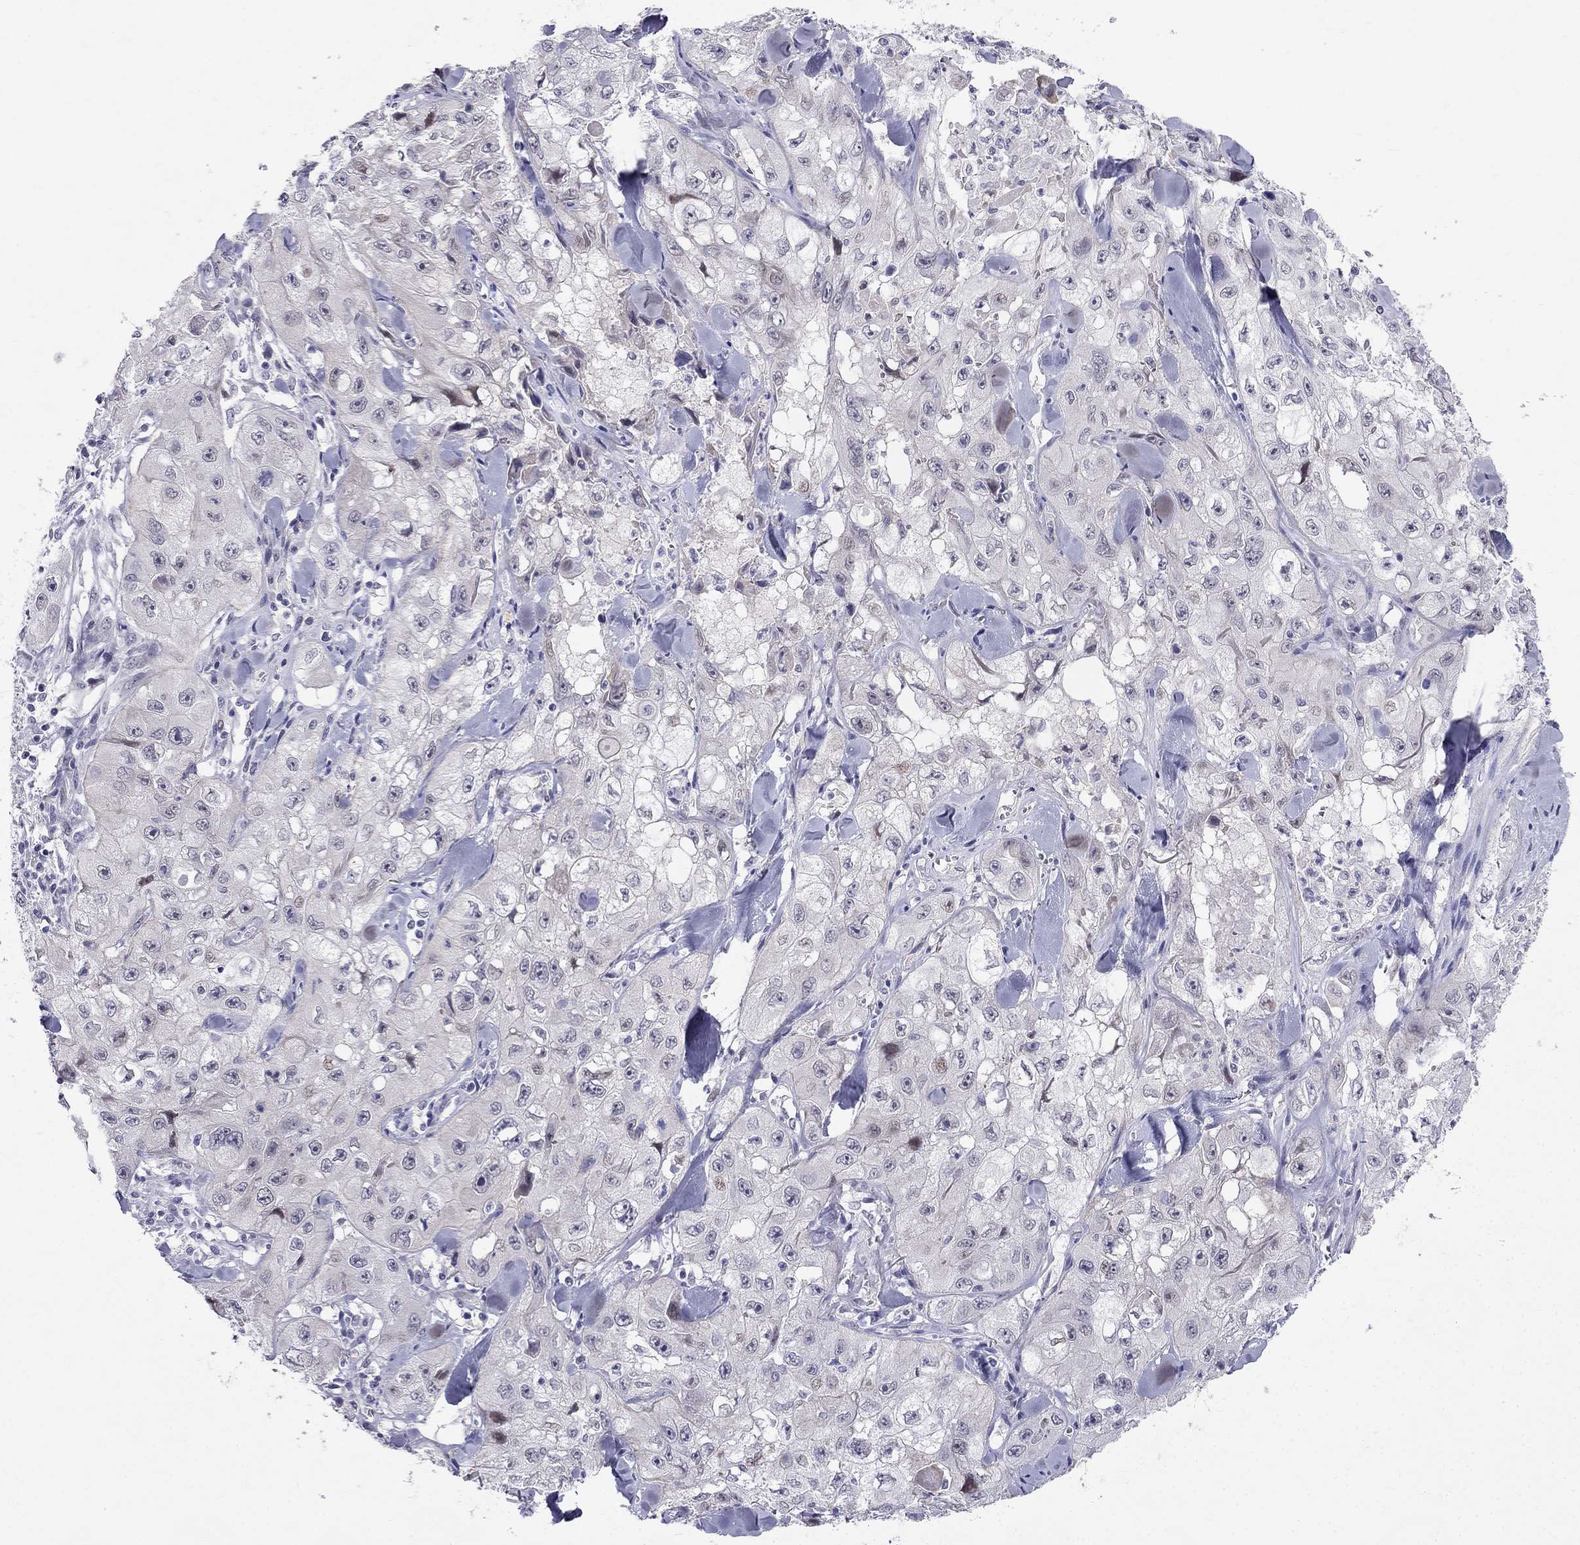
{"staining": {"intensity": "negative", "quantity": "none", "location": "none"}, "tissue": "skin cancer", "cell_type": "Tumor cells", "image_type": "cancer", "snomed": [{"axis": "morphology", "description": "Squamous cell carcinoma, NOS"}, {"axis": "topography", "description": "Skin"}, {"axis": "topography", "description": "Subcutis"}], "caption": "An immunohistochemistry (IHC) image of skin squamous cell carcinoma is shown. There is no staining in tumor cells of skin squamous cell carcinoma.", "gene": "BAG5", "patient": {"sex": "male", "age": 73}}